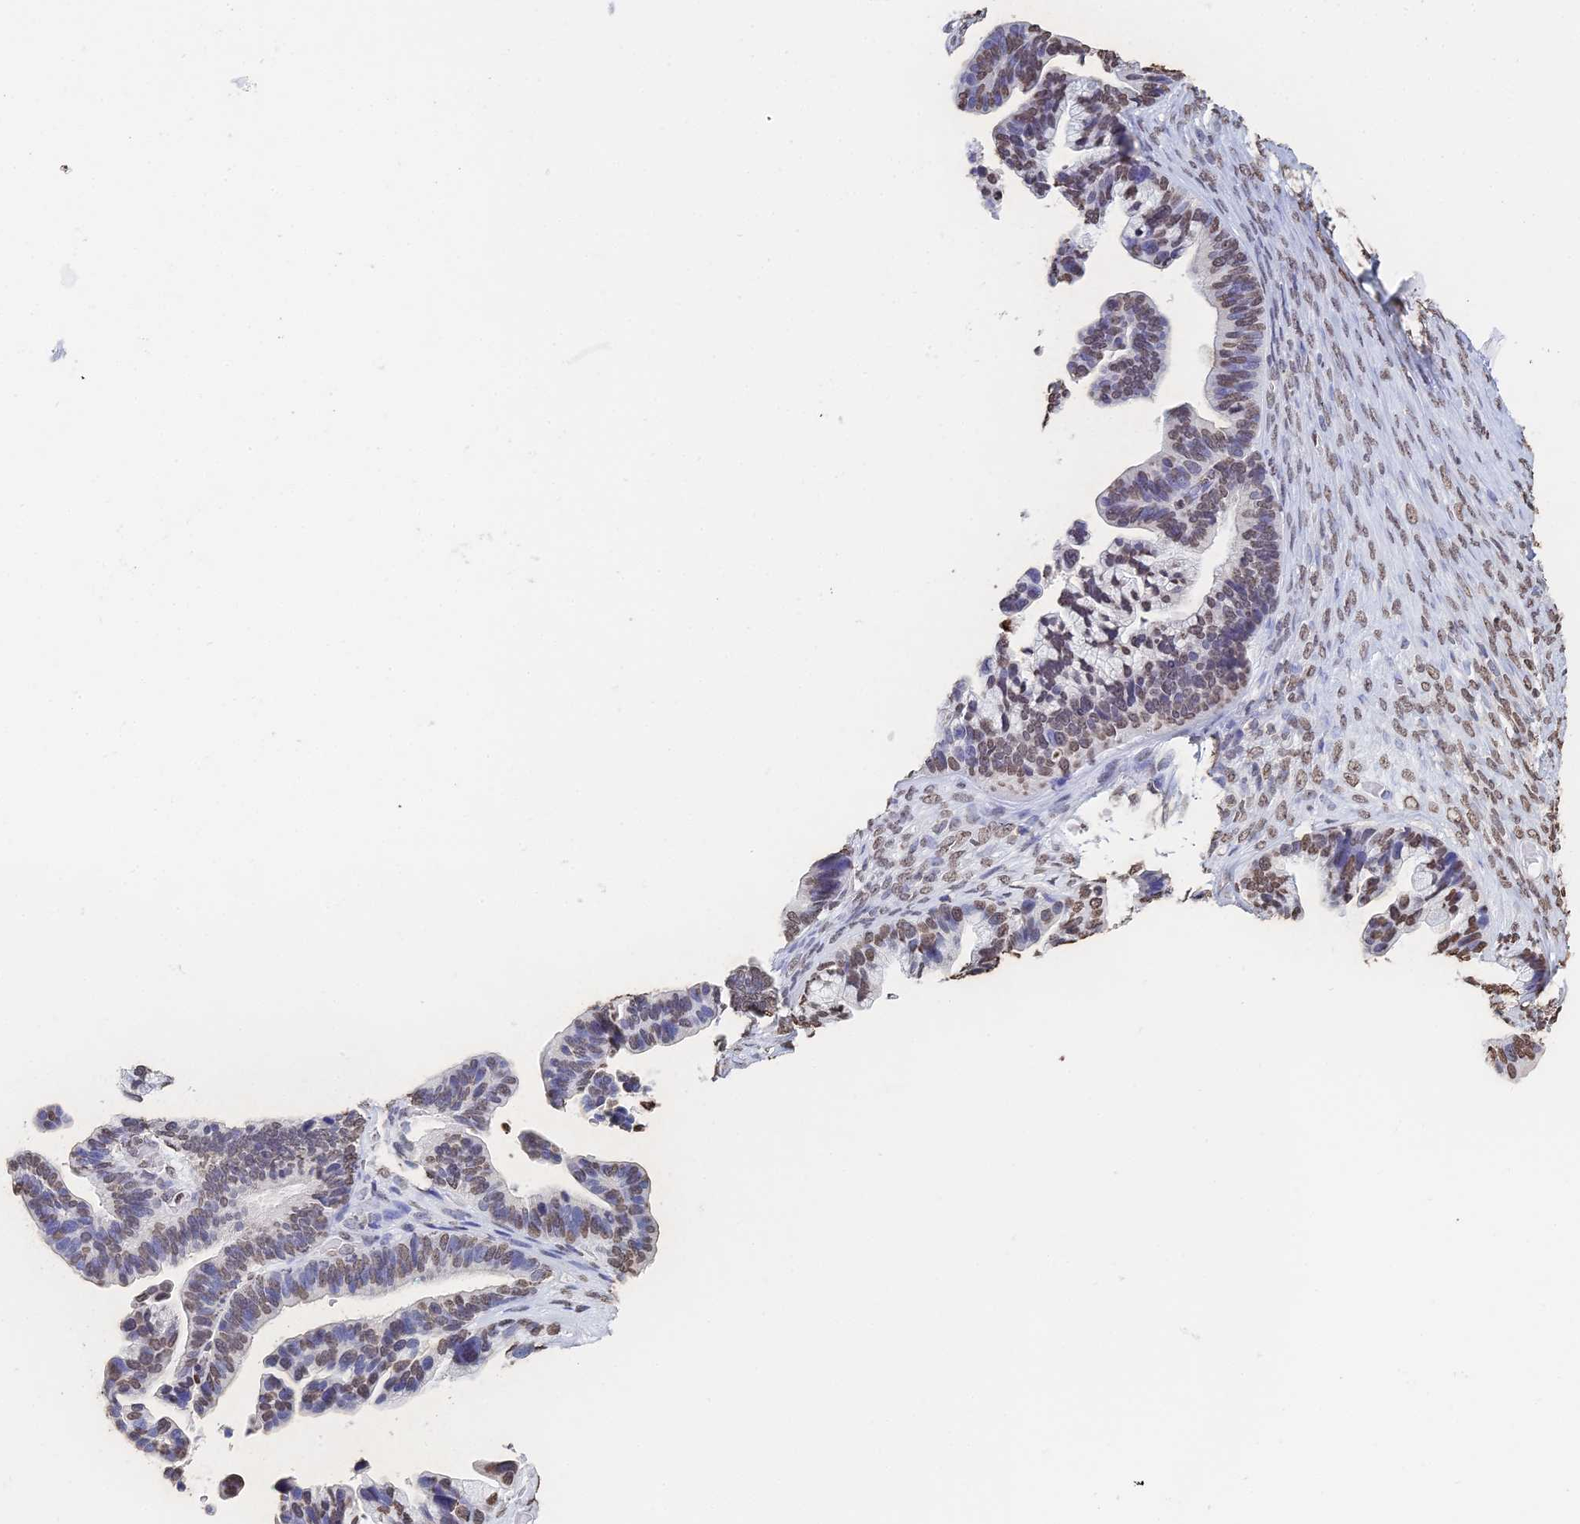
{"staining": {"intensity": "moderate", "quantity": "25%-75%", "location": "nuclear"}, "tissue": "ovarian cancer", "cell_type": "Tumor cells", "image_type": "cancer", "snomed": [{"axis": "morphology", "description": "Cystadenocarcinoma, serous, NOS"}, {"axis": "topography", "description": "Ovary"}], "caption": "There is medium levels of moderate nuclear staining in tumor cells of ovarian cancer, as demonstrated by immunohistochemical staining (brown color).", "gene": "GBP3", "patient": {"sex": "female", "age": 56}}